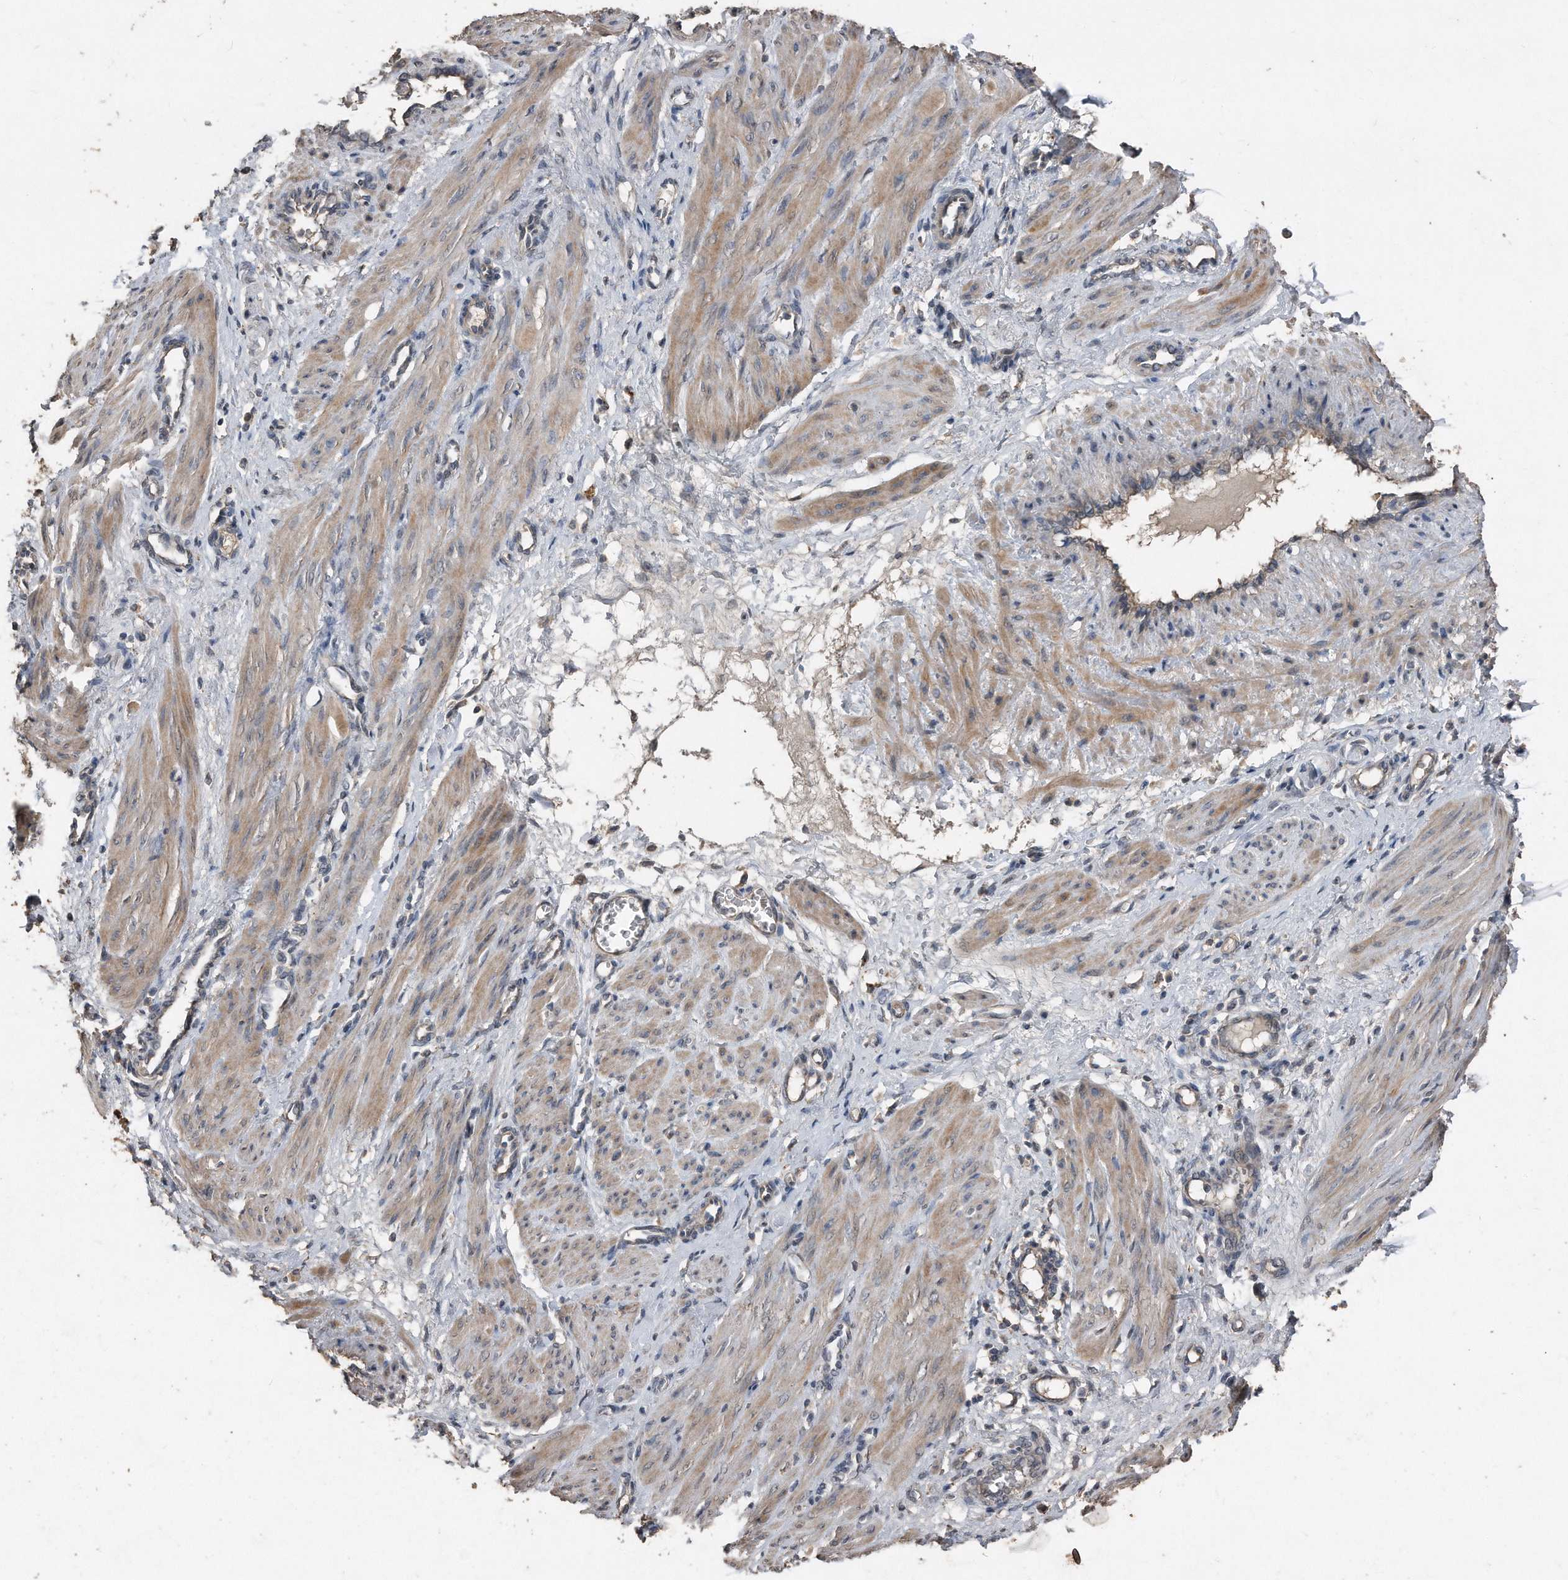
{"staining": {"intensity": "moderate", "quantity": "25%-75%", "location": "cytoplasmic/membranous"}, "tissue": "smooth muscle", "cell_type": "Smooth muscle cells", "image_type": "normal", "snomed": [{"axis": "morphology", "description": "Normal tissue, NOS"}, {"axis": "topography", "description": "Endometrium"}], "caption": "An image showing moderate cytoplasmic/membranous staining in about 25%-75% of smooth muscle cells in benign smooth muscle, as visualized by brown immunohistochemical staining.", "gene": "ANKRD10", "patient": {"sex": "female", "age": 33}}